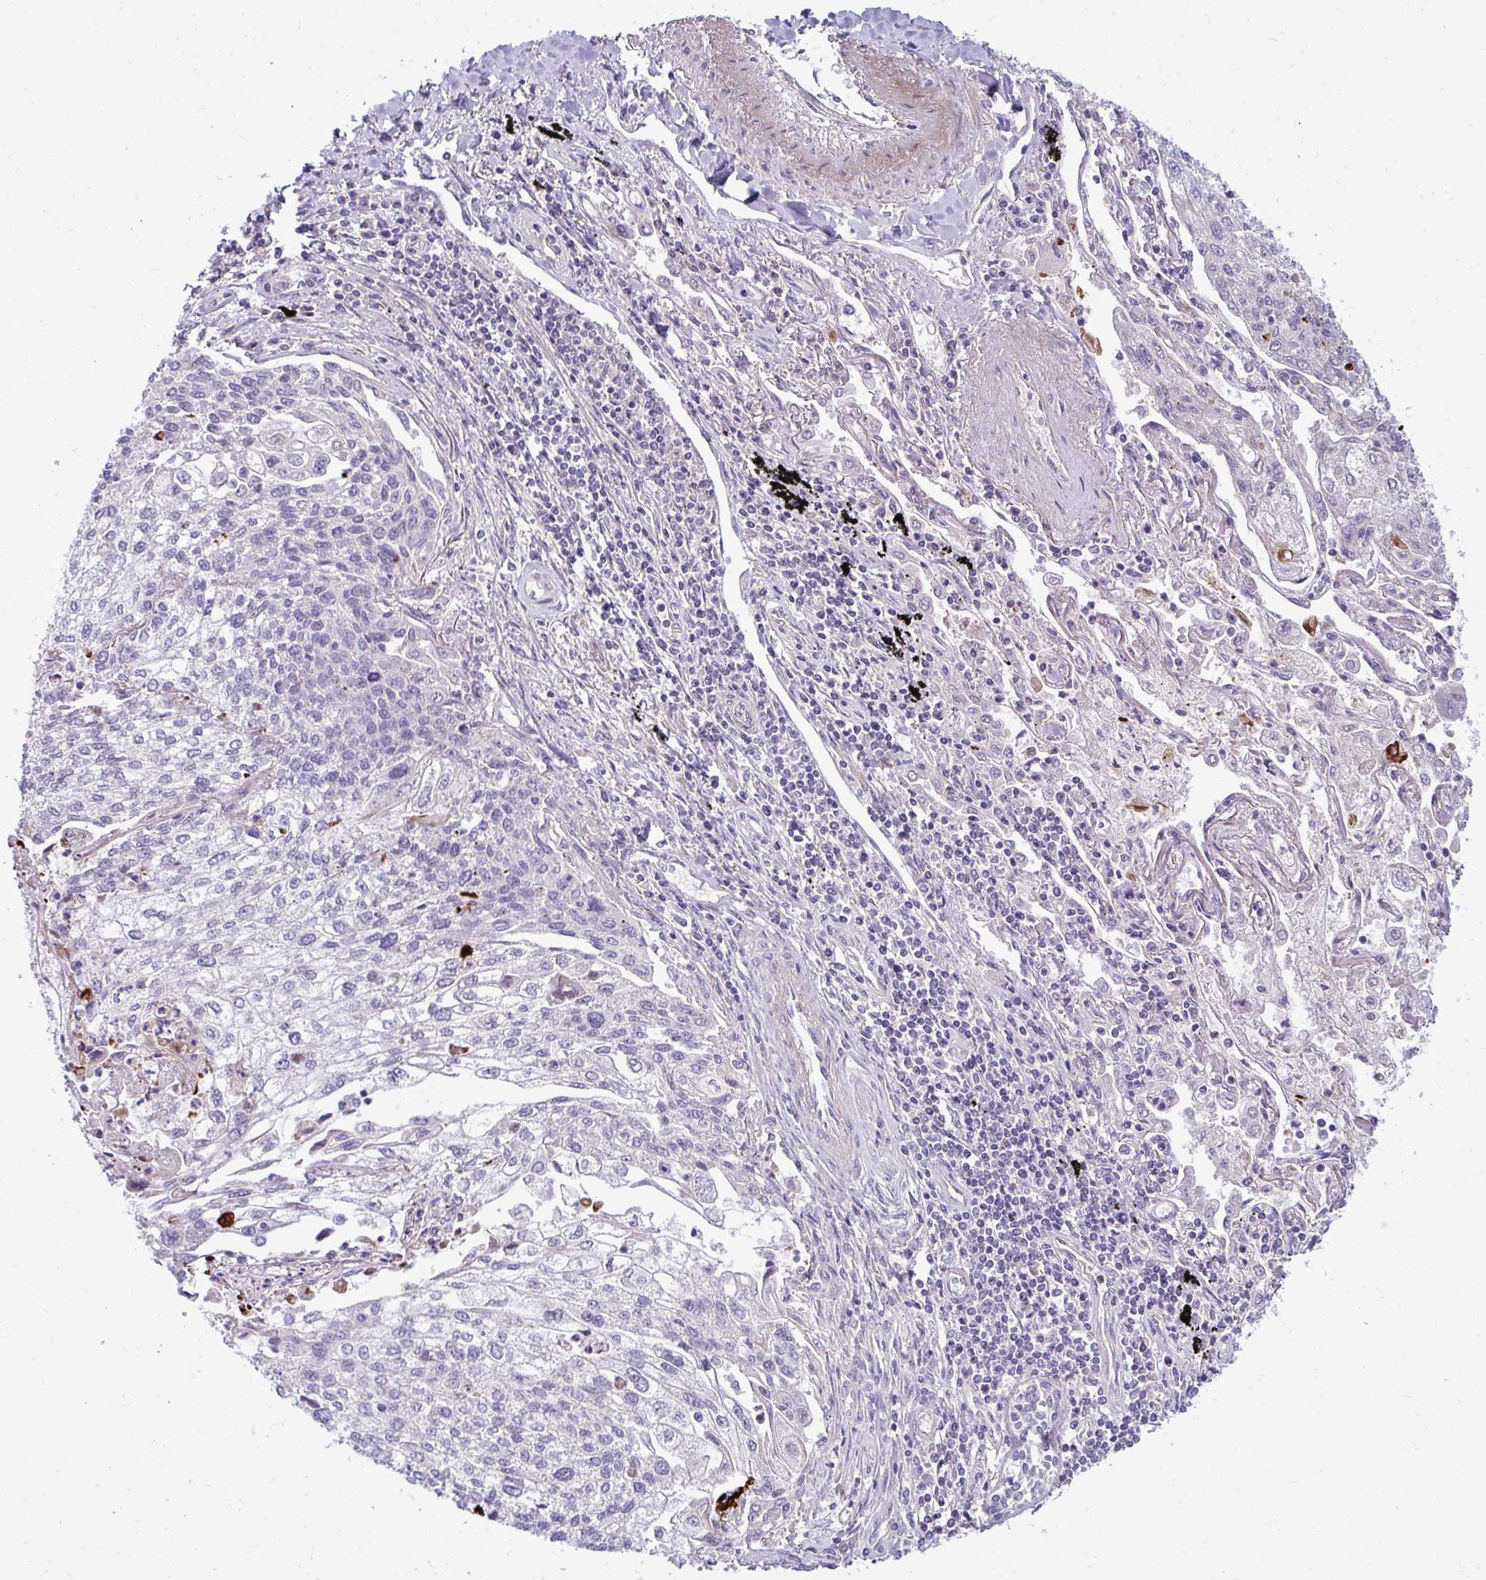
{"staining": {"intensity": "negative", "quantity": "none", "location": "none"}, "tissue": "lung cancer", "cell_type": "Tumor cells", "image_type": "cancer", "snomed": [{"axis": "morphology", "description": "Squamous cell carcinoma, NOS"}, {"axis": "topography", "description": "Lung"}], "caption": "Squamous cell carcinoma (lung) was stained to show a protein in brown. There is no significant staining in tumor cells. (Immunohistochemistry, brightfield microscopy, high magnification).", "gene": "SLC14A1", "patient": {"sex": "male", "age": 74}}